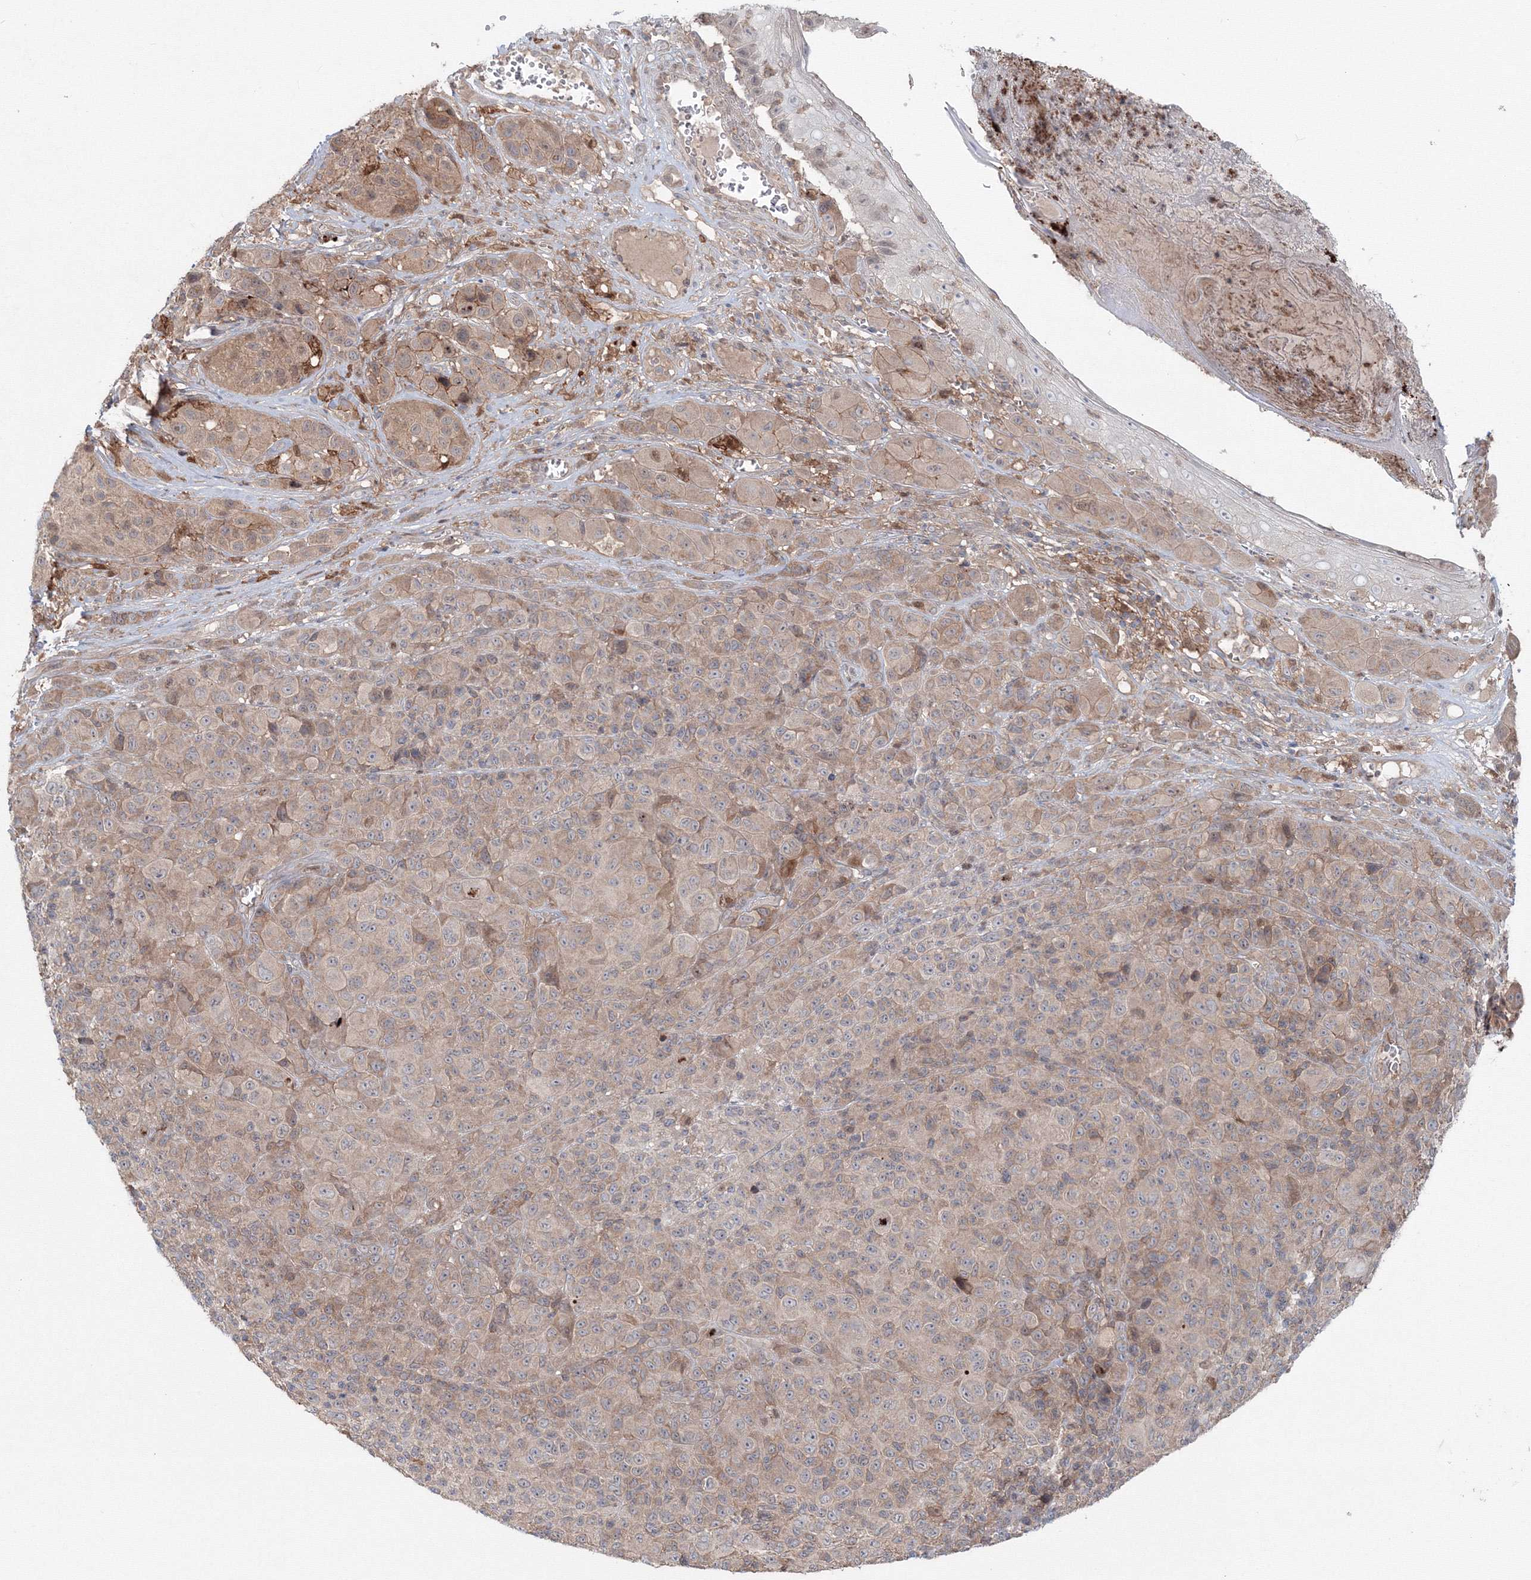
{"staining": {"intensity": "weak", "quantity": "25%-75%", "location": "cytoplasmic/membranous"}, "tissue": "melanoma", "cell_type": "Tumor cells", "image_type": "cancer", "snomed": [{"axis": "morphology", "description": "Malignant melanoma, NOS"}, {"axis": "topography", "description": "Skin of trunk"}], "caption": "Brown immunohistochemical staining in human malignant melanoma demonstrates weak cytoplasmic/membranous staining in about 25%-75% of tumor cells.", "gene": "MKRN2", "patient": {"sex": "male", "age": 71}}